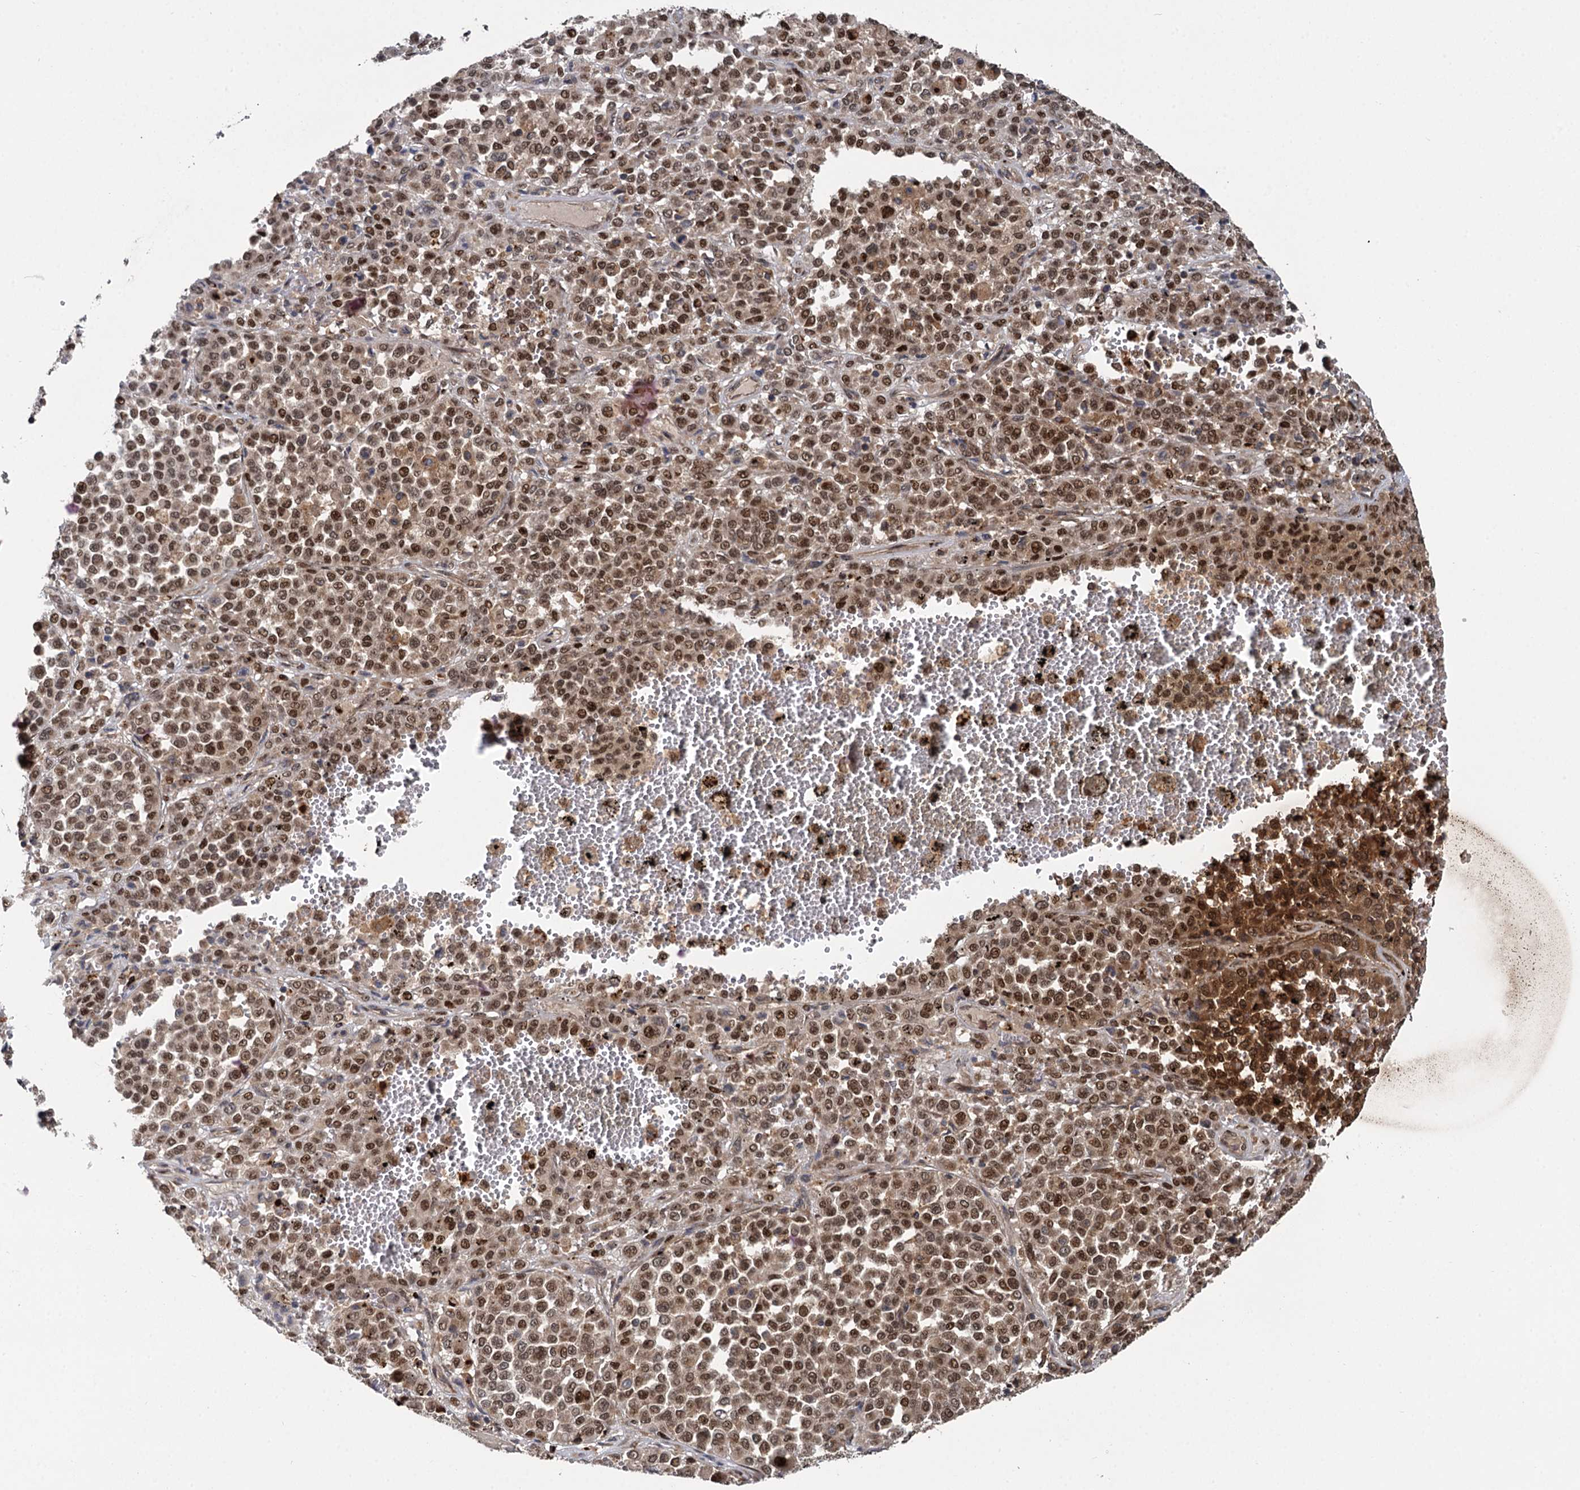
{"staining": {"intensity": "moderate", "quantity": ">75%", "location": "nuclear"}, "tissue": "melanoma", "cell_type": "Tumor cells", "image_type": "cancer", "snomed": [{"axis": "morphology", "description": "Malignant melanoma, Metastatic site"}, {"axis": "topography", "description": "Pancreas"}], "caption": "Moderate nuclear staining for a protein is appreciated in approximately >75% of tumor cells of malignant melanoma (metastatic site) using immunohistochemistry (IHC).", "gene": "GAL3ST4", "patient": {"sex": "female", "age": 30}}